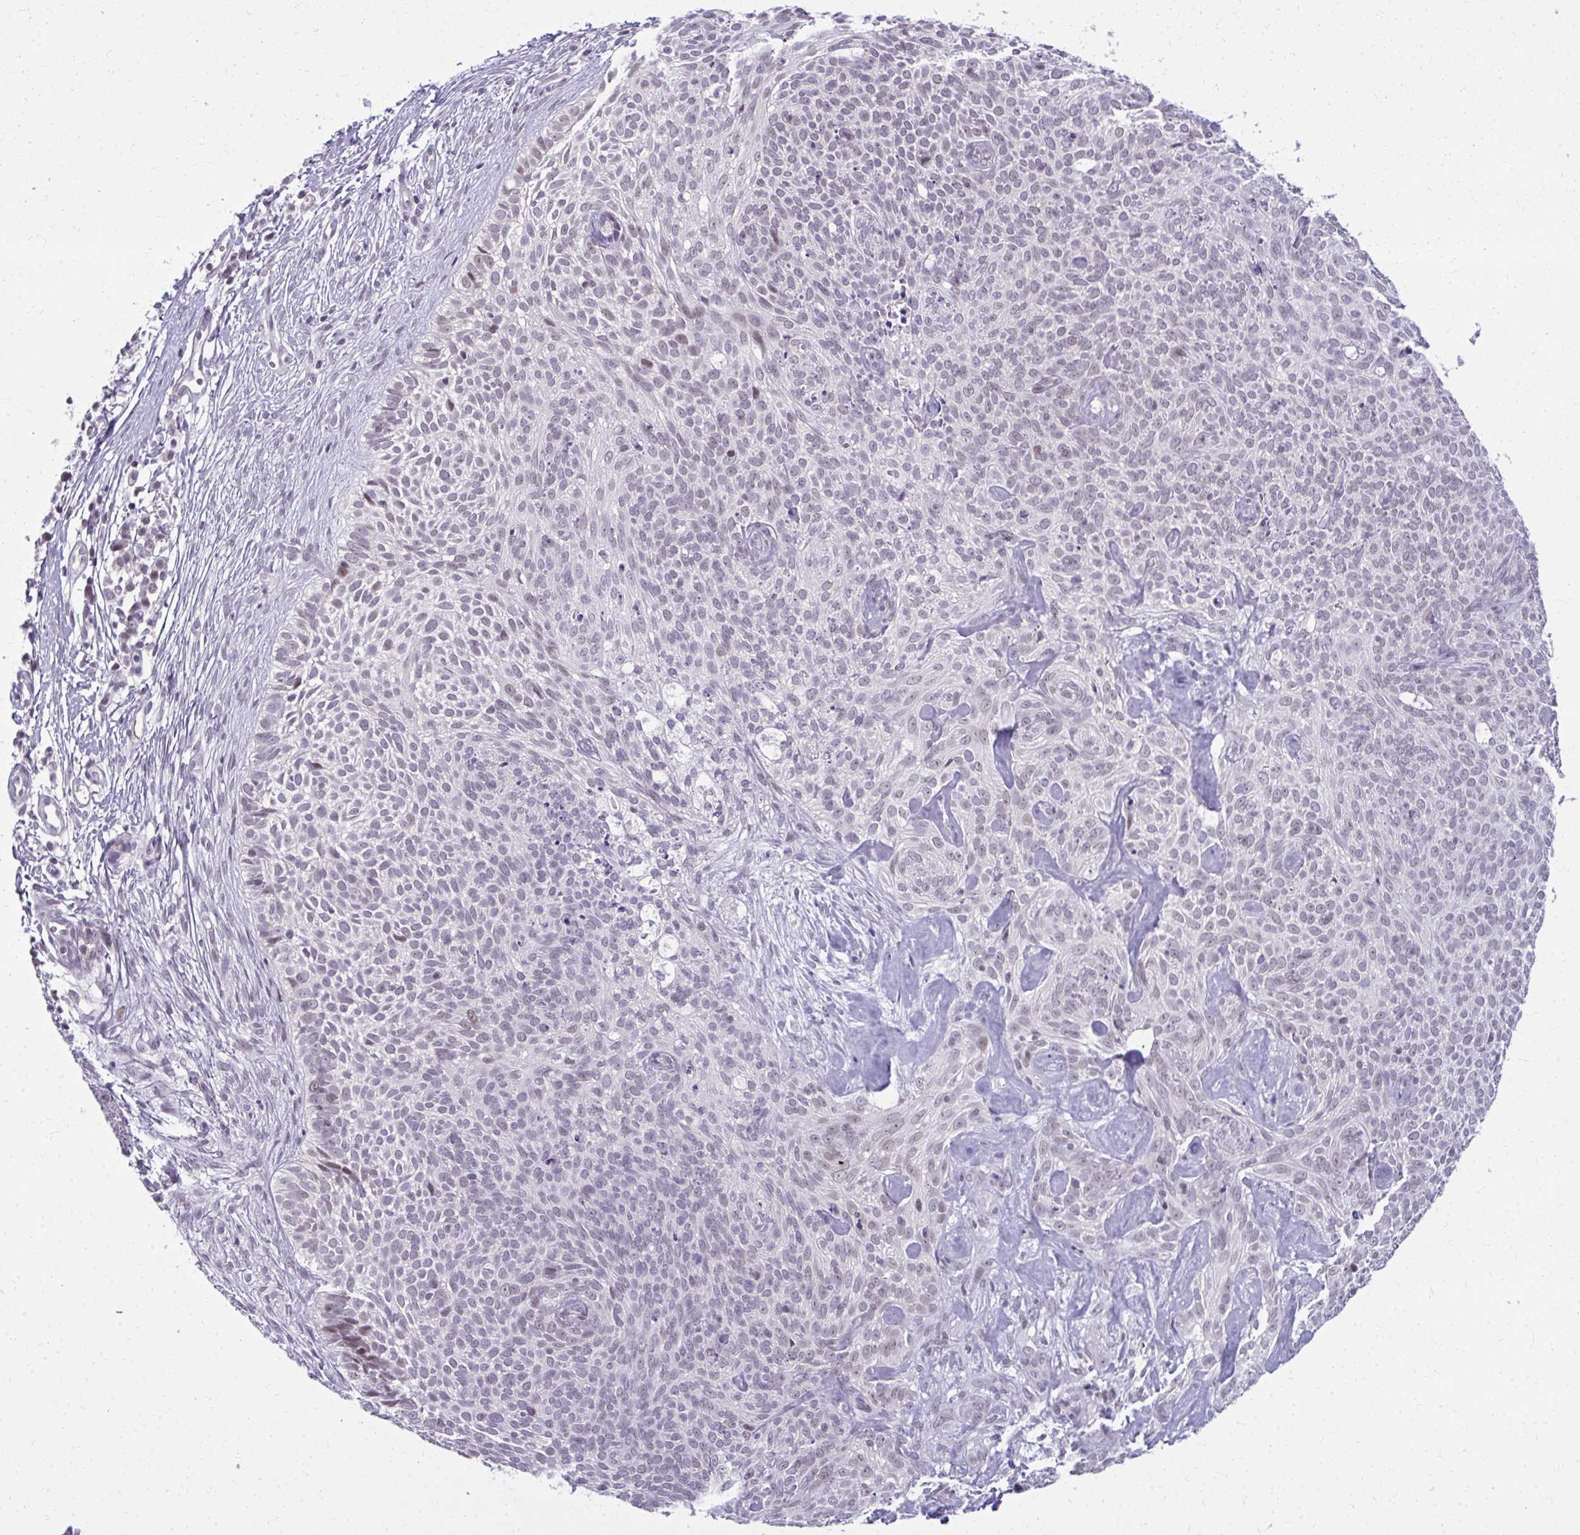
{"staining": {"intensity": "weak", "quantity": "<25%", "location": "nuclear"}, "tissue": "skin cancer", "cell_type": "Tumor cells", "image_type": "cancer", "snomed": [{"axis": "morphology", "description": "Basal cell carcinoma"}, {"axis": "topography", "description": "Skin"}, {"axis": "topography", "description": "Skin of face"}], "caption": "IHC photomicrograph of neoplastic tissue: basal cell carcinoma (skin) stained with DAB (3,3'-diaminobenzidine) demonstrates no significant protein expression in tumor cells.", "gene": "MAF1", "patient": {"sex": "female", "age": 82}}